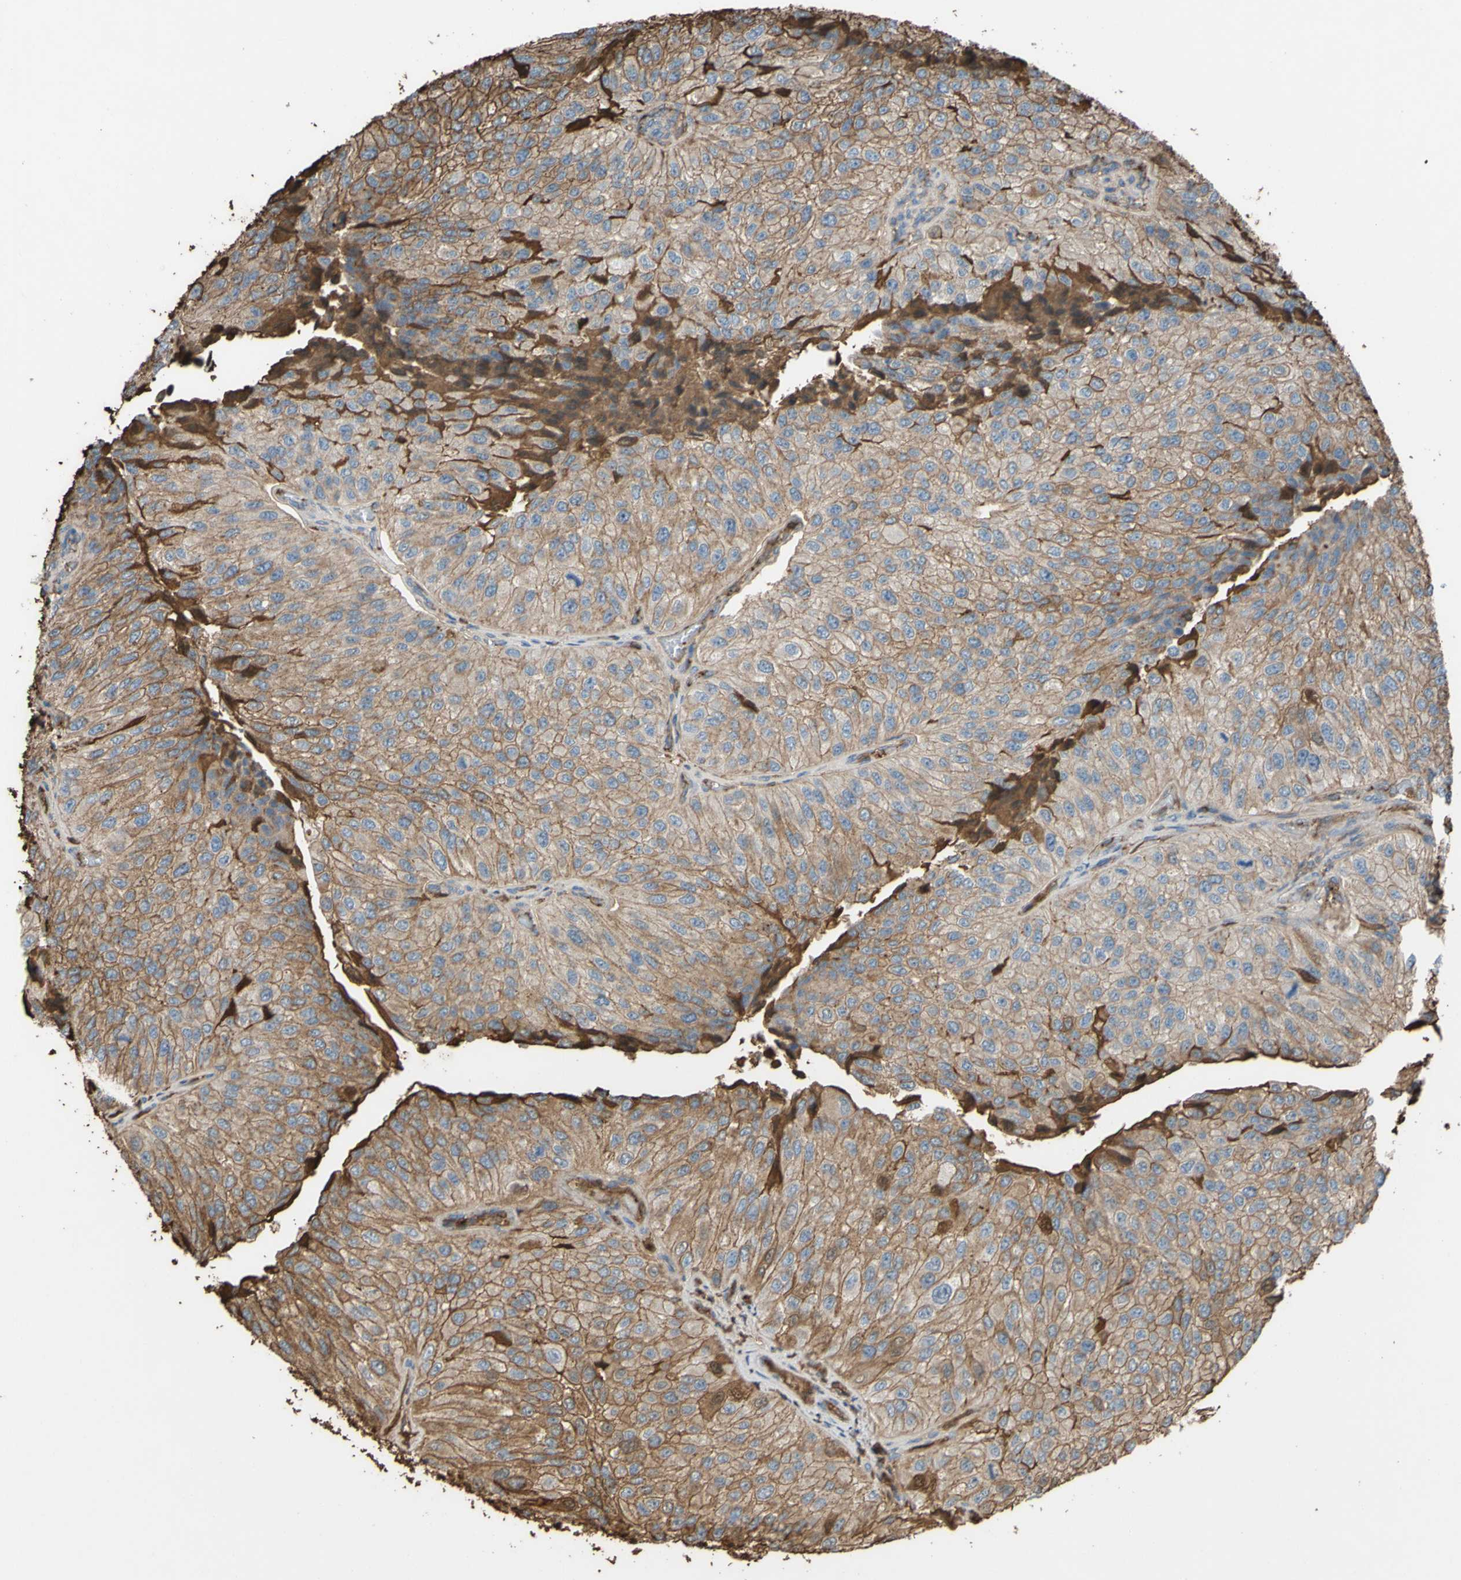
{"staining": {"intensity": "moderate", "quantity": "25%-75%", "location": "cytoplasmic/membranous"}, "tissue": "urothelial cancer", "cell_type": "Tumor cells", "image_type": "cancer", "snomed": [{"axis": "morphology", "description": "Urothelial carcinoma, High grade"}, {"axis": "topography", "description": "Kidney"}, {"axis": "topography", "description": "Urinary bladder"}], "caption": "High-magnification brightfield microscopy of high-grade urothelial carcinoma stained with DAB (brown) and counterstained with hematoxylin (blue). tumor cells exhibit moderate cytoplasmic/membranous expression is identified in about25%-75% of cells. The protein is shown in brown color, while the nuclei are stained blue.", "gene": "PTGDS", "patient": {"sex": "male", "age": 77}}